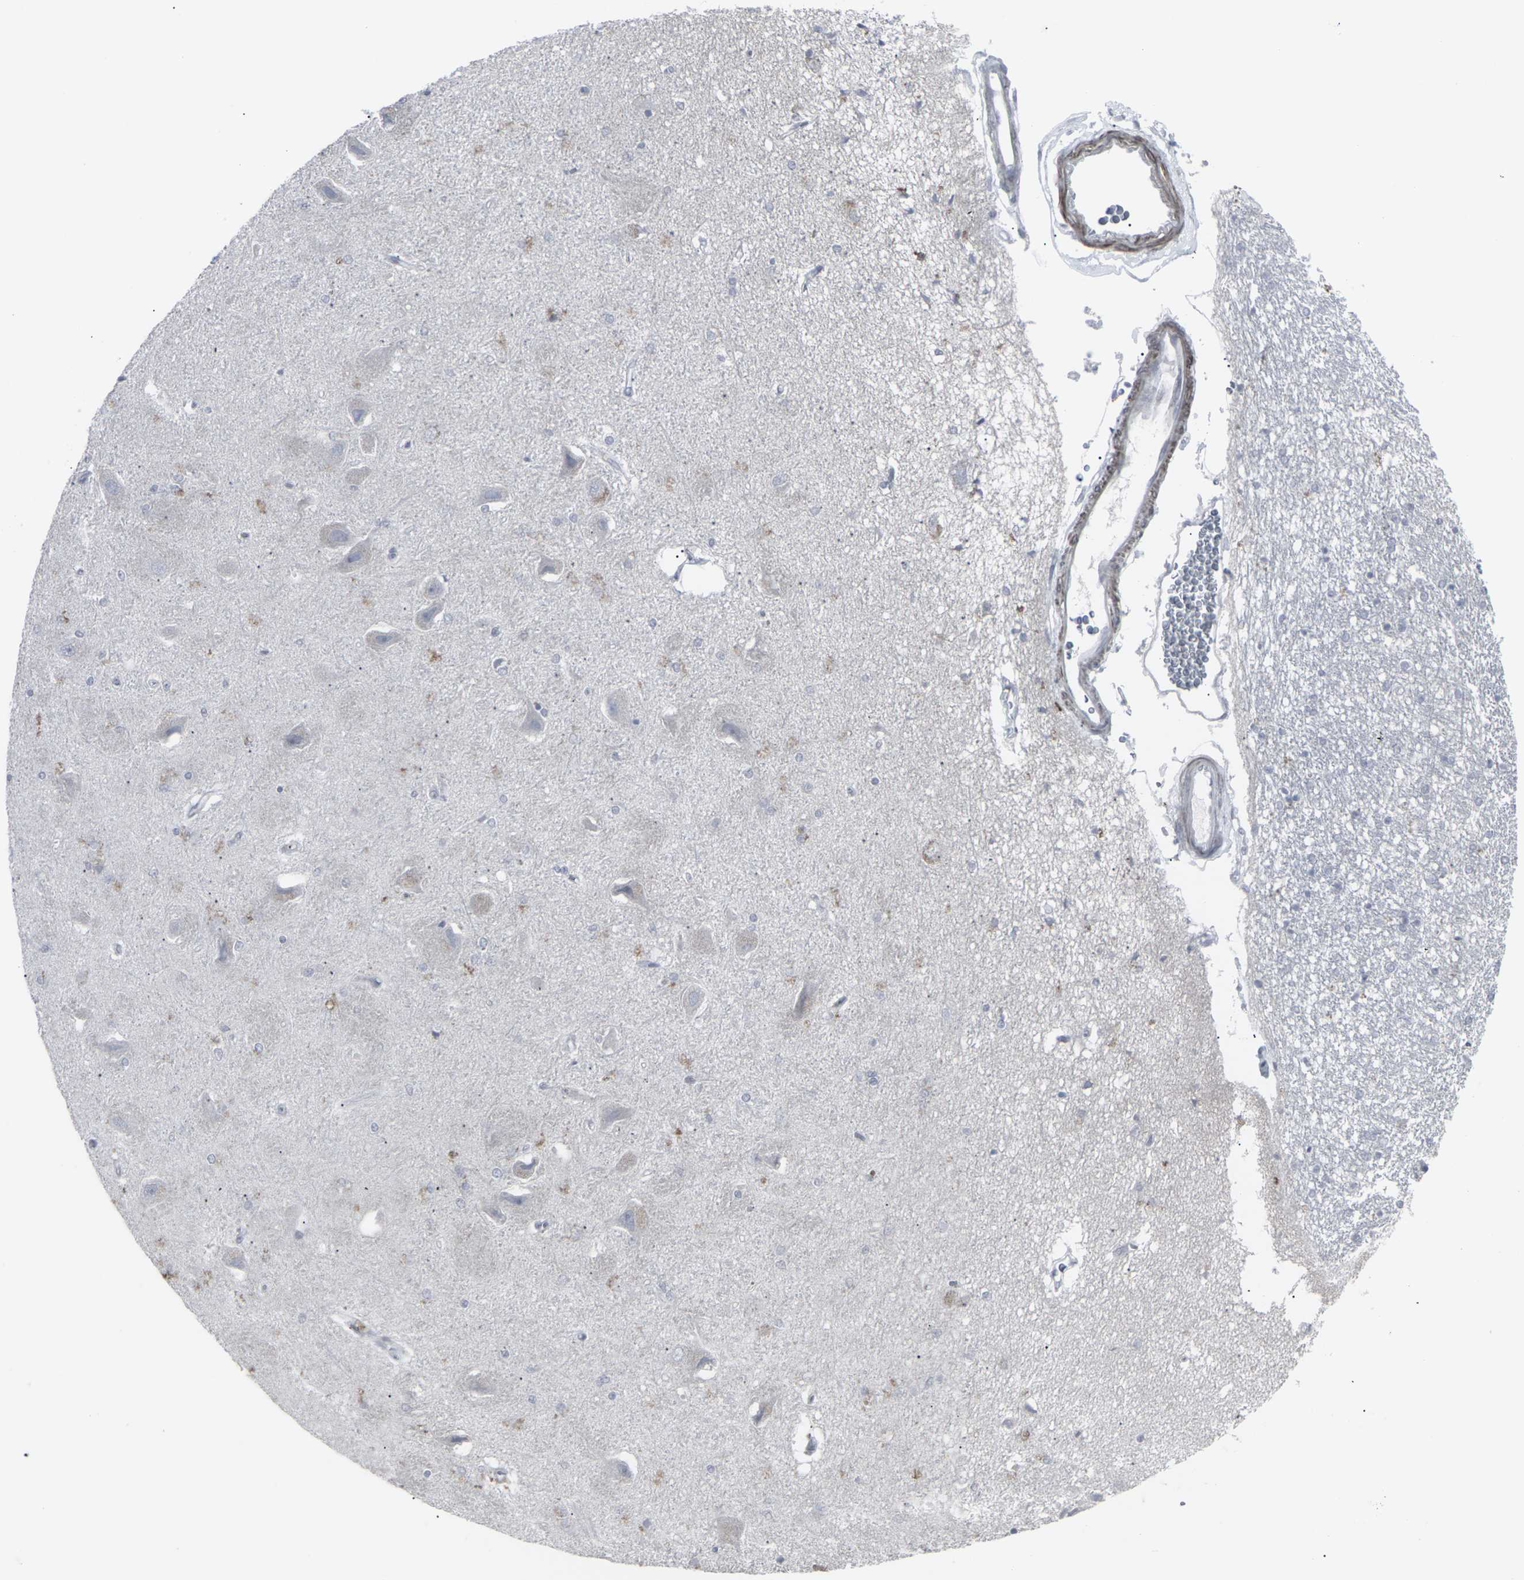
{"staining": {"intensity": "negative", "quantity": "none", "location": "none"}, "tissue": "hippocampus", "cell_type": "Glial cells", "image_type": "normal", "snomed": [{"axis": "morphology", "description": "Normal tissue, NOS"}, {"axis": "topography", "description": "Hippocampus"}], "caption": "Immunohistochemistry (IHC) of unremarkable human hippocampus displays no positivity in glial cells.", "gene": "APOBEC2", "patient": {"sex": "female", "age": 54}}